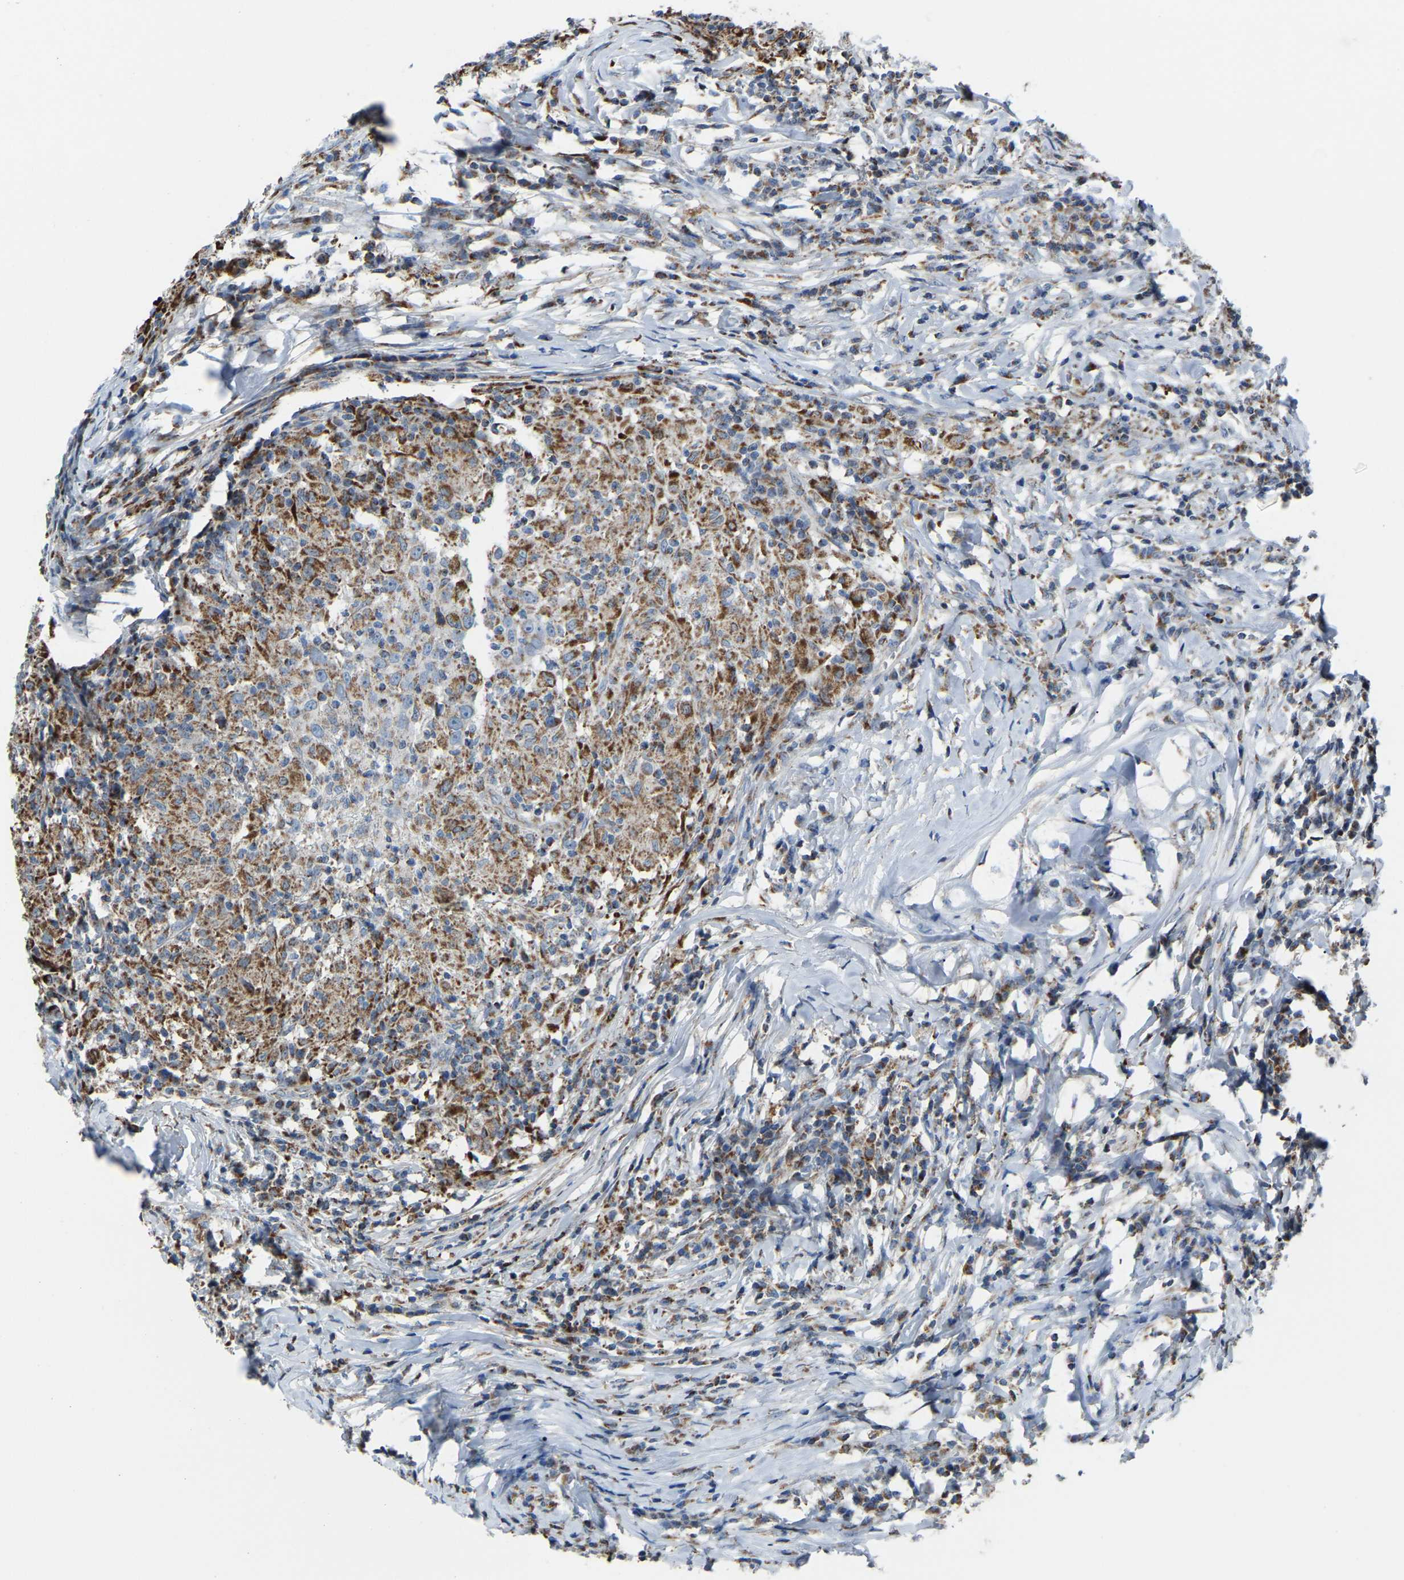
{"staining": {"intensity": "moderate", "quantity": ">75%", "location": "cytoplasmic/membranous"}, "tissue": "head and neck cancer", "cell_type": "Tumor cells", "image_type": "cancer", "snomed": [{"axis": "morphology", "description": "Adenocarcinoma, NOS"}, {"axis": "topography", "description": "Salivary gland"}, {"axis": "topography", "description": "Head-Neck"}], "caption": "The image displays a brown stain indicating the presence of a protein in the cytoplasmic/membranous of tumor cells in head and neck cancer.", "gene": "CANT1", "patient": {"sex": "female", "age": 65}}